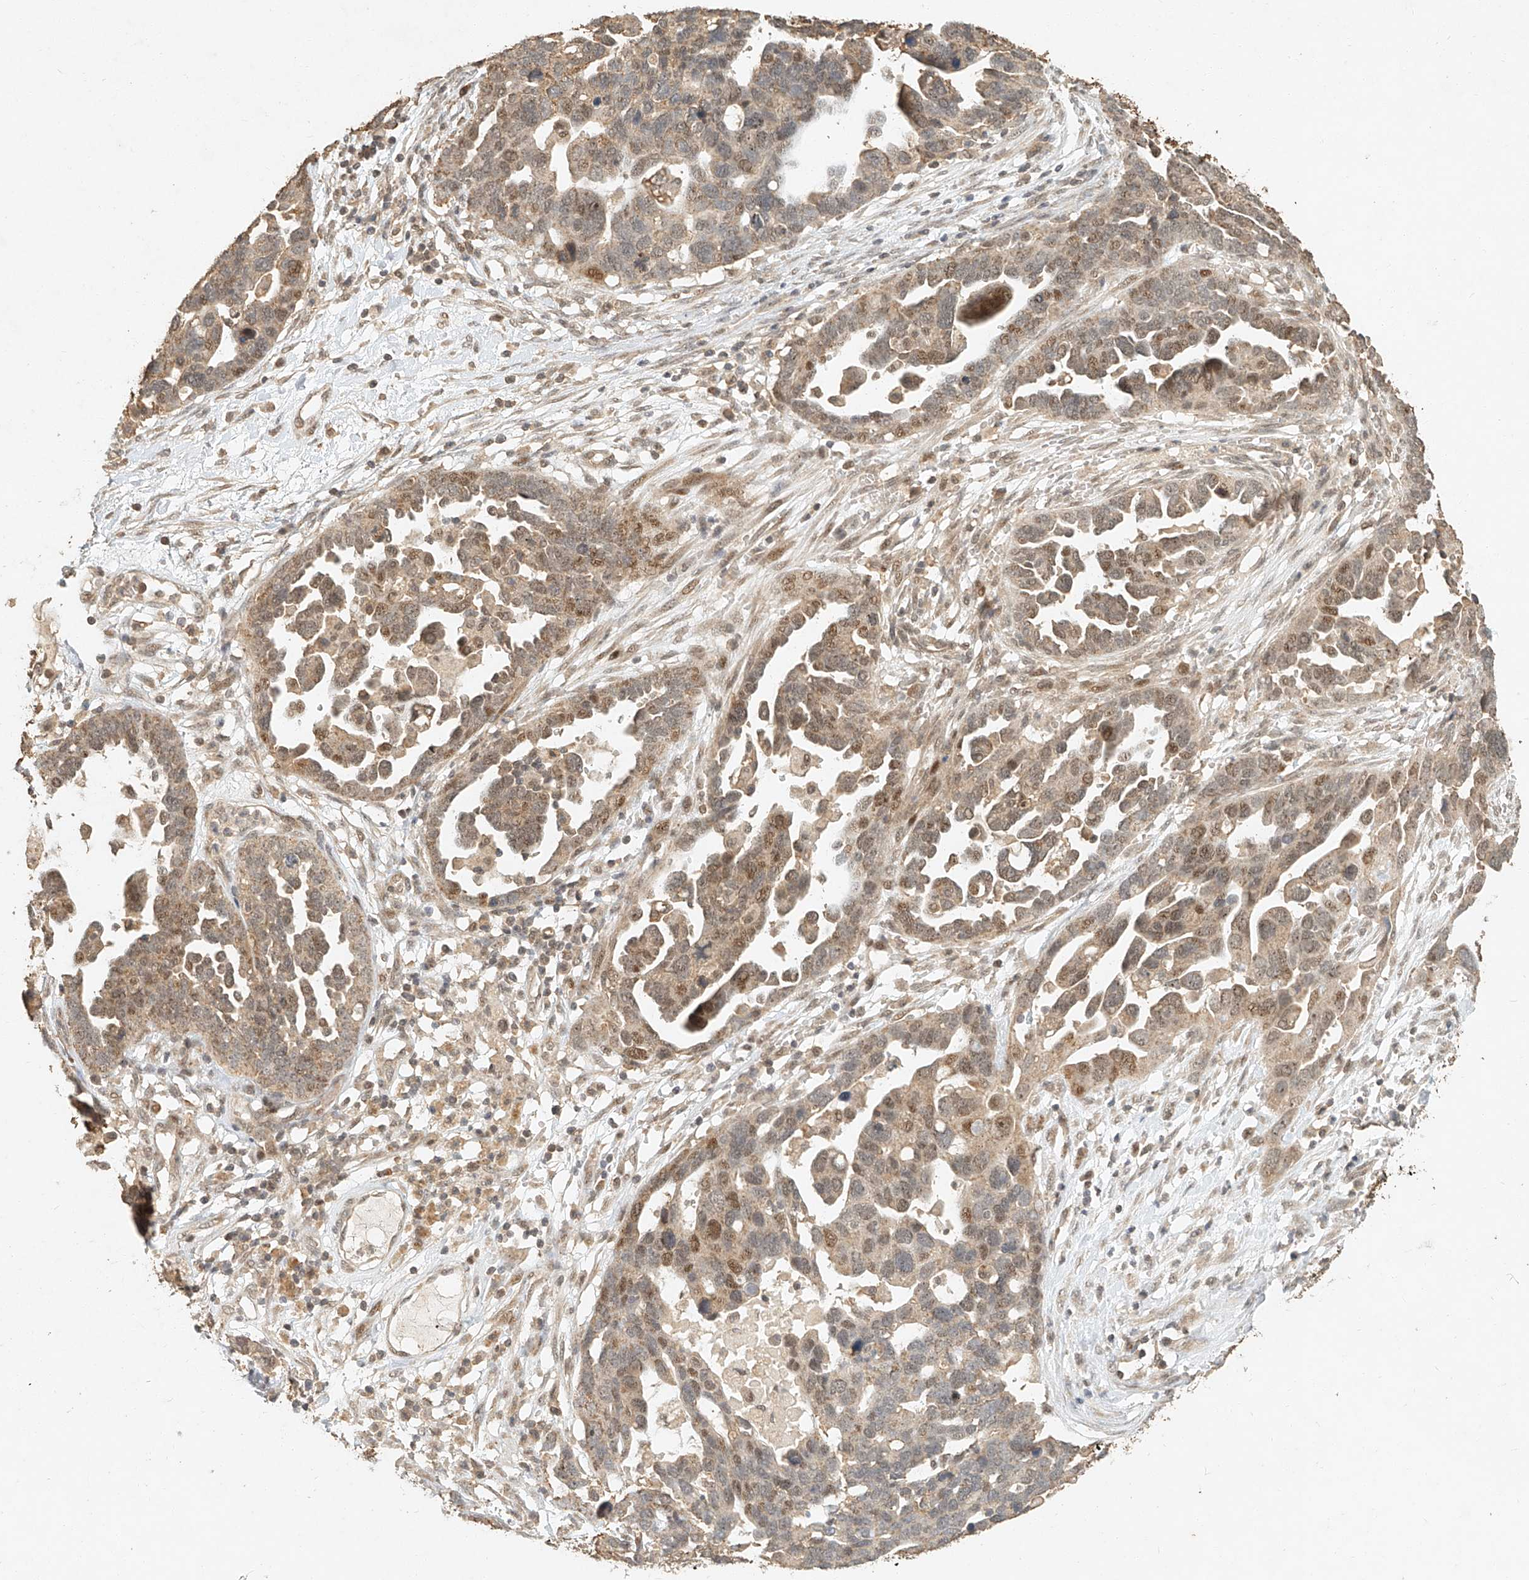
{"staining": {"intensity": "moderate", "quantity": ">75%", "location": "cytoplasmic/membranous,nuclear"}, "tissue": "ovarian cancer", "cell_type": "Tumor cells", "image_type": "cancer", "snomed": [{"axis": "morphology", "description": "Cystadenocarcinoma, serous, NOS"}, {"axis": "topography", "description": "Ovary"}], "caption": "Protein expression analysis of human ovarian serous cystadenocarcinoma reveals moderate cytoplasmic/membranous and nuclear positivity in about >75% of tumor cells.", "gene": "CXorf58", "patient": {"sex": "female", "age": 54}}